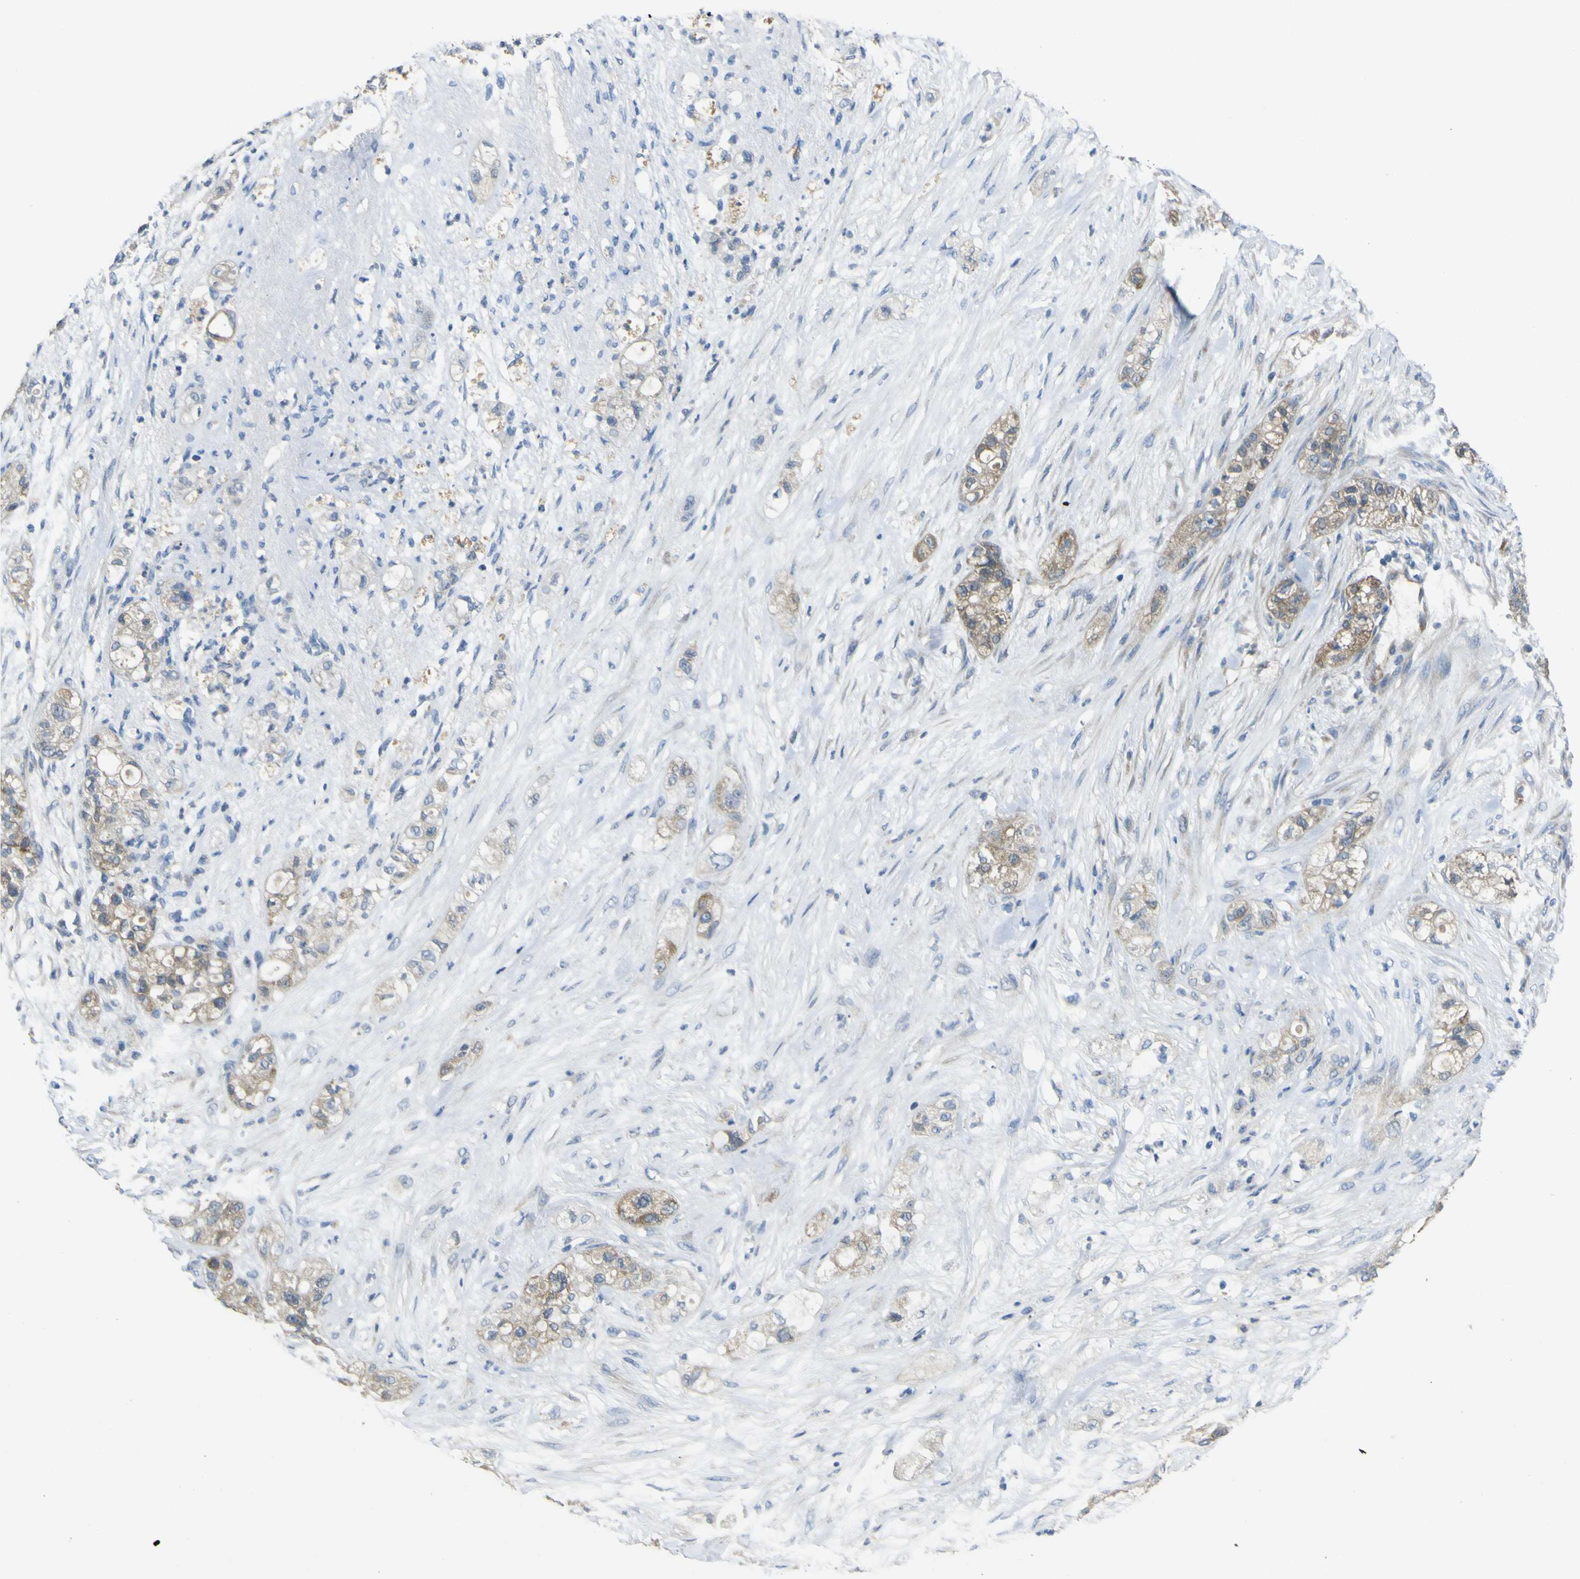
{"staining": {"intensity": "weak", "quantity": "<25%", "location": "cytoplasmic/membranous"}, "tissue": "pancreatic cancer", "cell_type": "Tumor cells", "image_type": "cancer", "snomed": [{"axis": "morphology", "description": "Adenocarcinoma, NOS"}, {"axis": "topography", "description": "Pancreas"}], "caption": "An immunohistochemistry photomicrograph of pancreatic cancer is shown. There is no staining in tumor cells of pancreatic cancer.", "gene": "LDLR", "patient": {"sex": "female", "age": 78}}